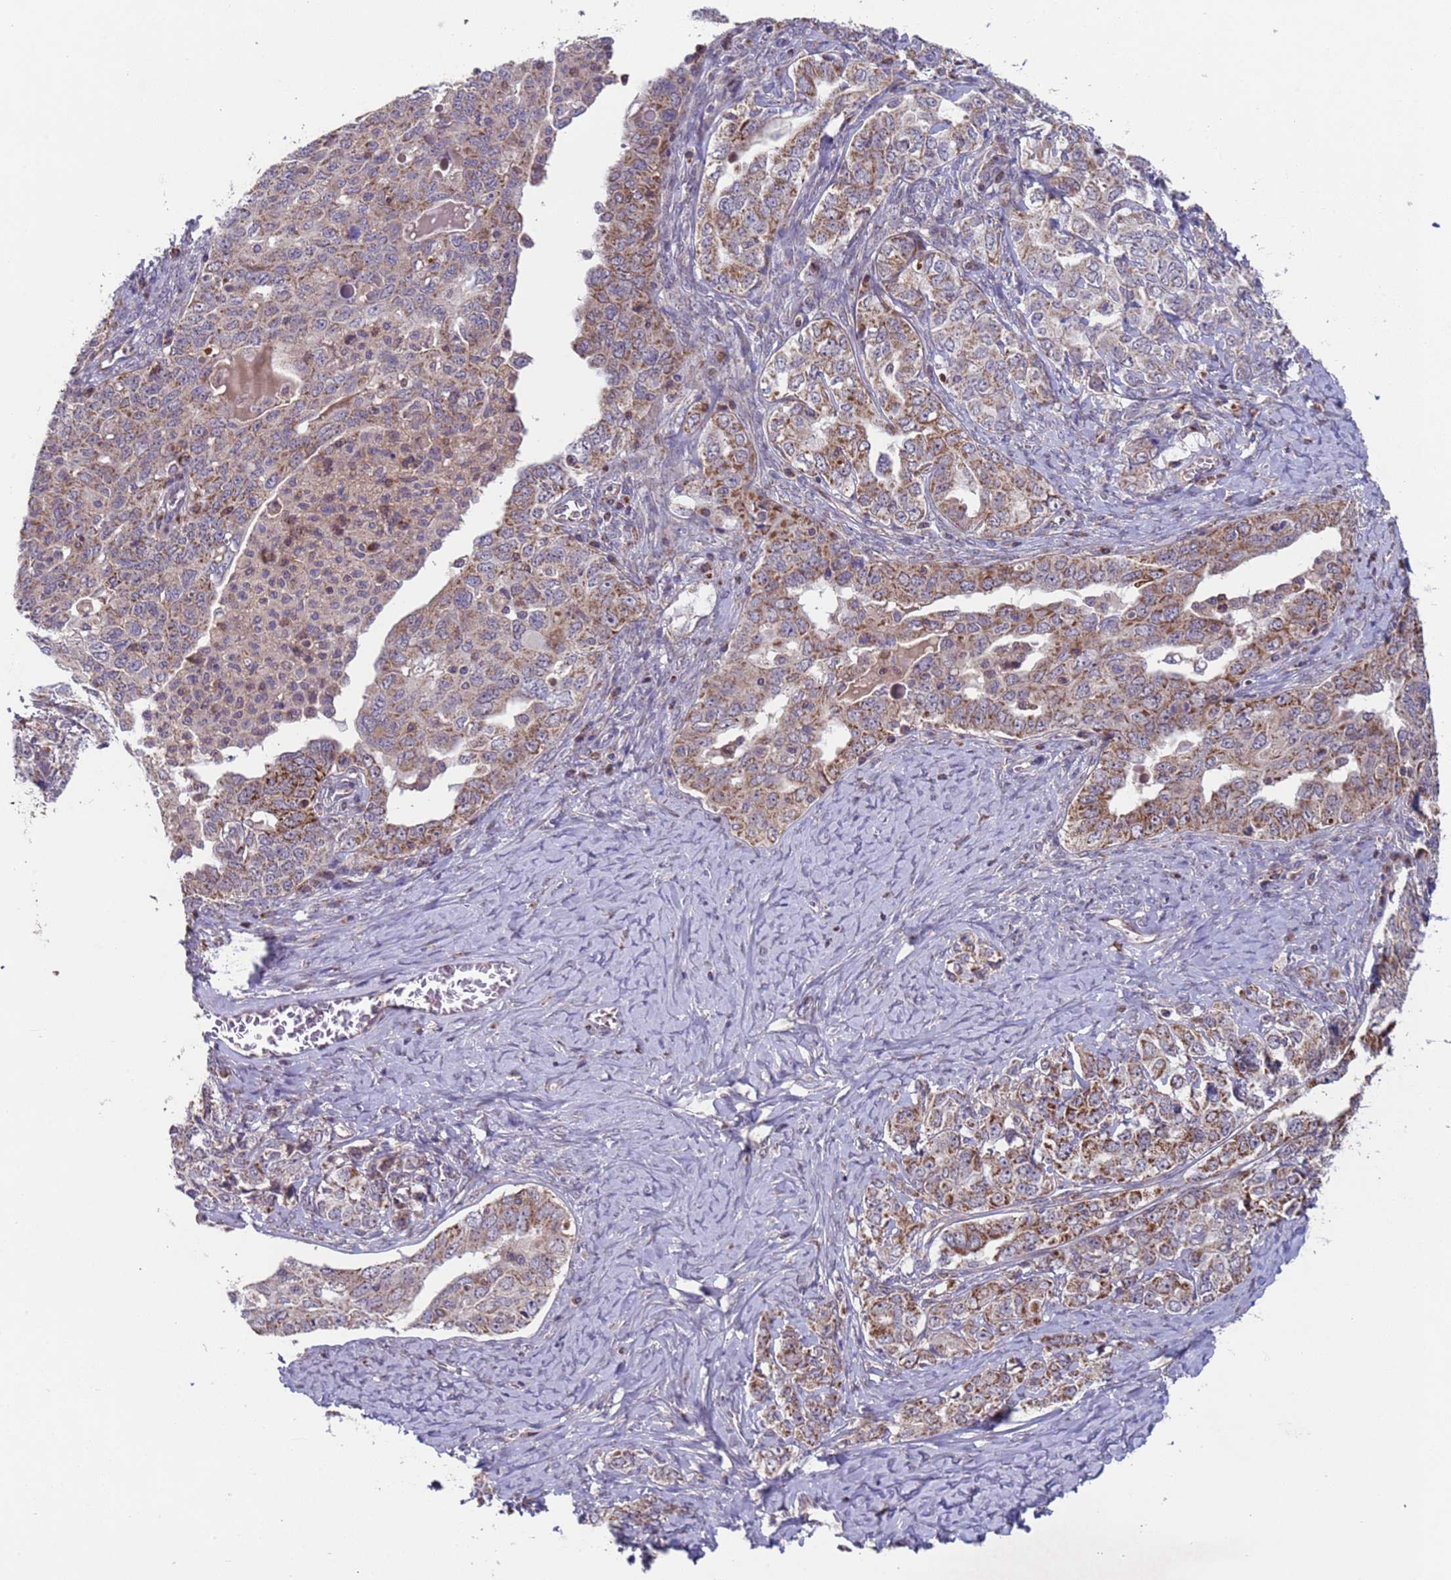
{"staining": {"intensity": "weak", "quantity": "25%-75%", "location": "cytoplasmic/membranous"}, "tissue": "ovarian cancer", "cell_type": "Tumor cells", "image_type": "cancer", "snomed": [{"axis": "morphology", "description": "Carcinoma, endometroid"}, {"axis": "topography", "description": "Ovary"}], "caption": "This is a micrograph of IHC staining of endometroid carcinoma (ovarian), which shows weak positivity in the cytoplasmic/membranous of tumor cells.", "gene": "ACAD8", "patient": {"sex": "female", "age": 62}}